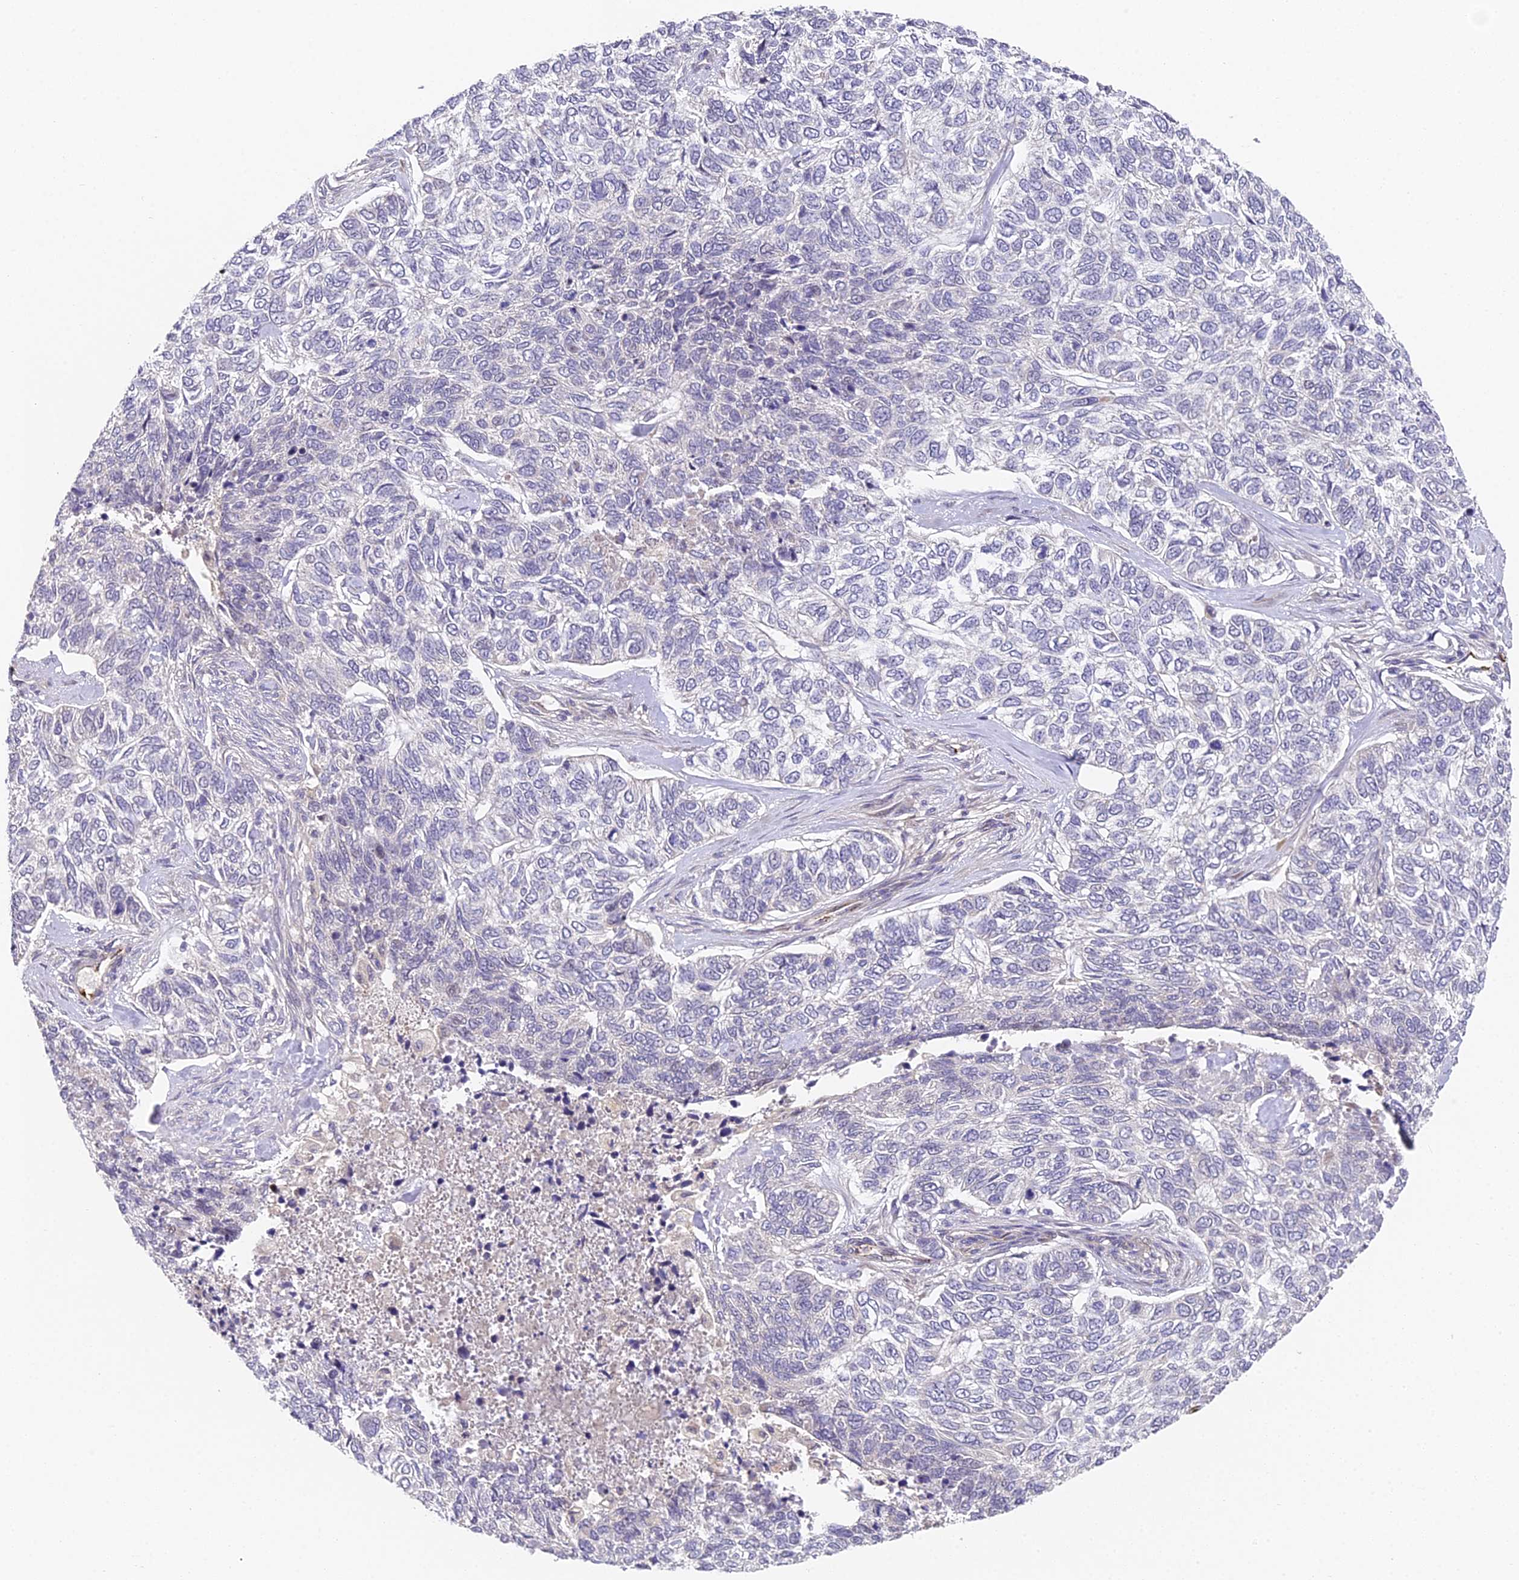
{"staining": {"intensity": "negative", "quantity": "none", "location": "none"}, "tissue": "skin cancer", "cell_type": "Tumor cells", "image_type": "cancer", "snomed": [{"axis": "morphology", "description": "Basal cell carcinoma"}, {"axis": "topography", "description": "Skin"}], "caption": "Skin cancer (basal cell carcinoma) was stained to show a protein in brown. There is no significant positivity in tumor cells. (DAB immunohistochemistry (IHC) with hematoxylin counter stain).", "gene": "DNAAF10", "patient": {"sex": "female", "age": 65}}